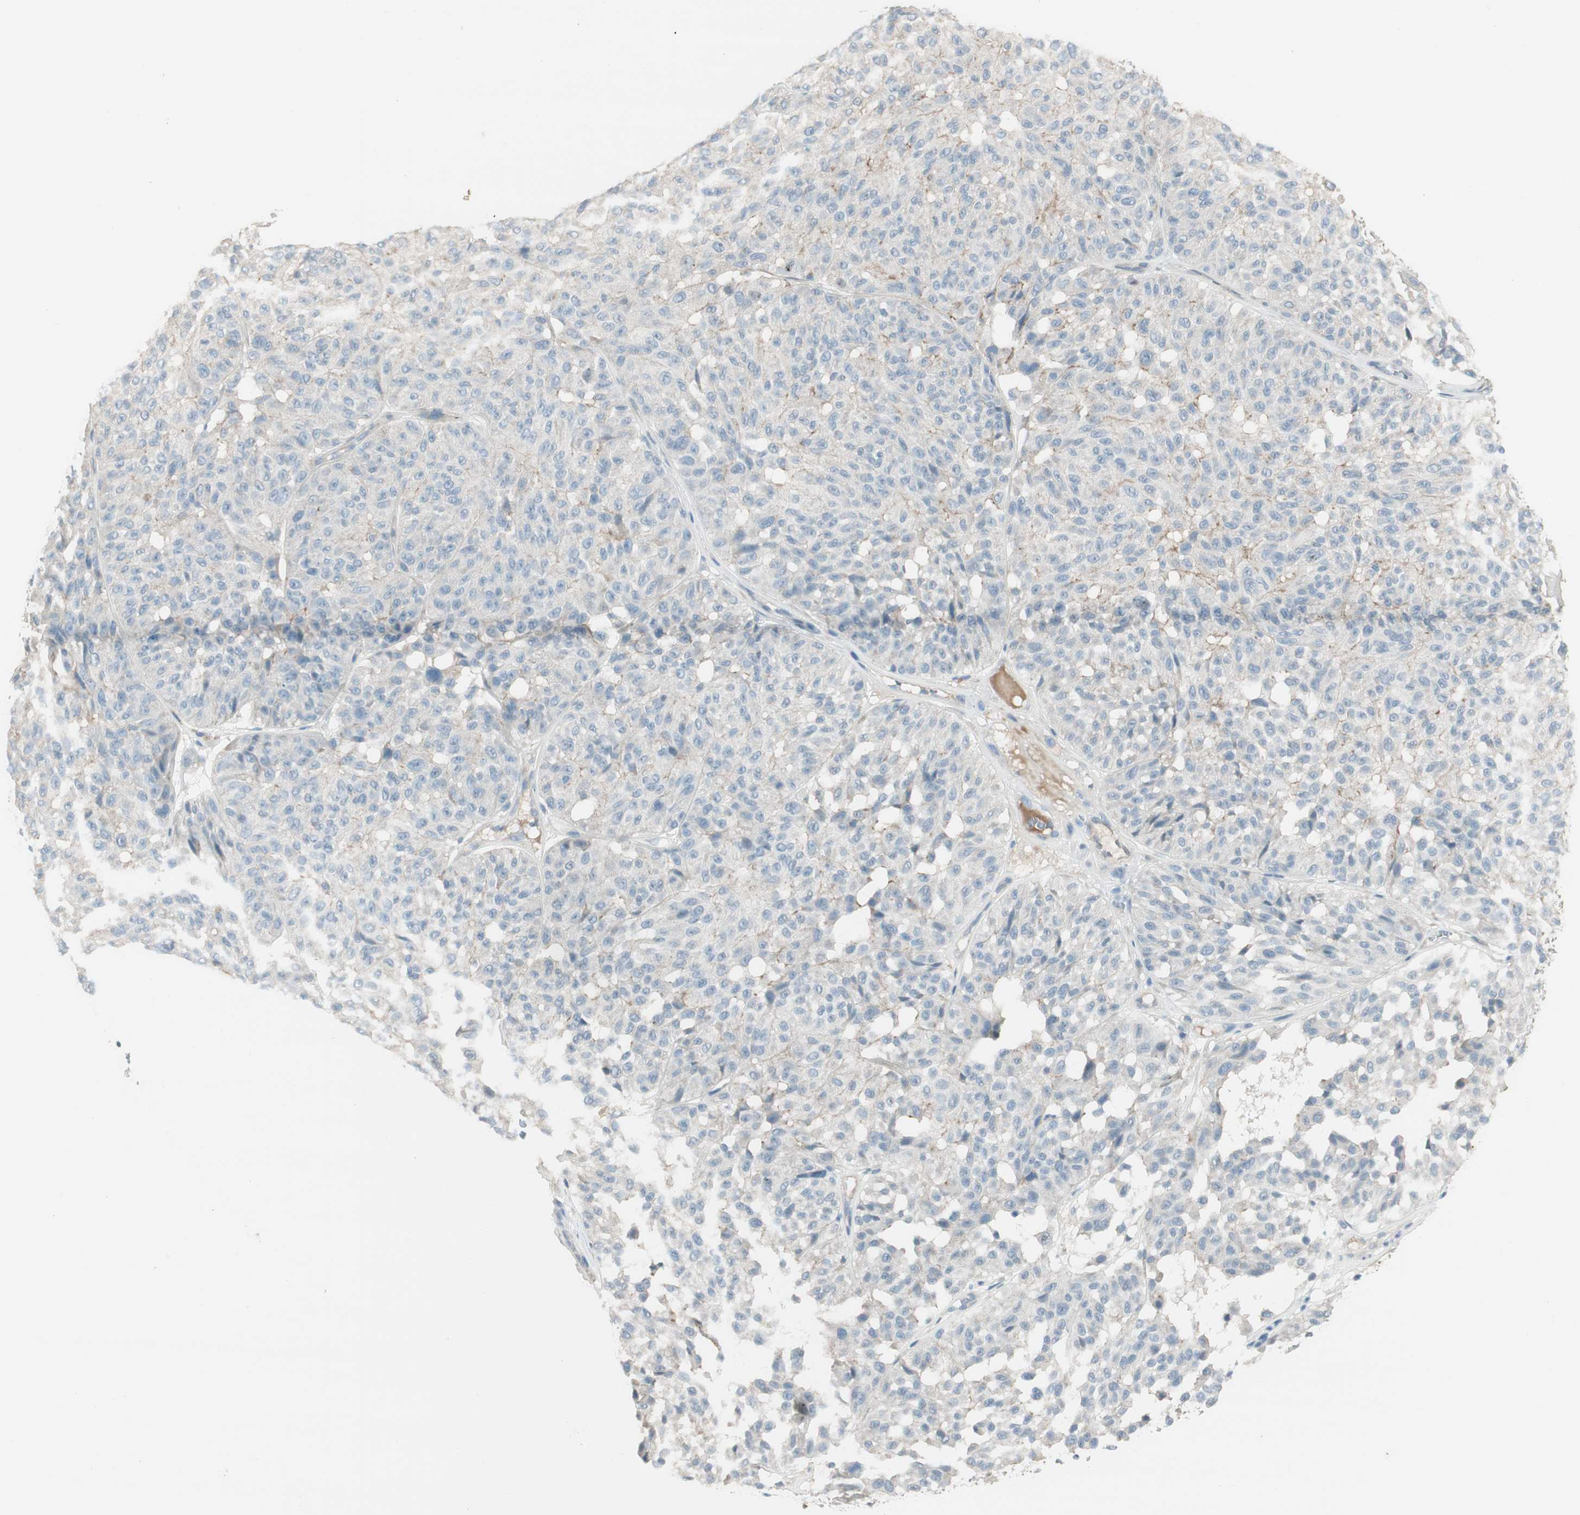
{"staining": {"intensity": "negative", "quantity": "none", "location": "none"}, "tissue": "melanoma", "cell_type": "Tumor cells", "image_type": "cancer", "snomed": [{"axis": "morphology", "description": "Malignant melanoma, NOS"}, {"axis": "topography", "description": "Skin"}], "caption": "A micrograph of human melanoma is negative for staining in tumor cells.", "gene": "EVA1A", "patient": {"sex": "female", "age": 46}}